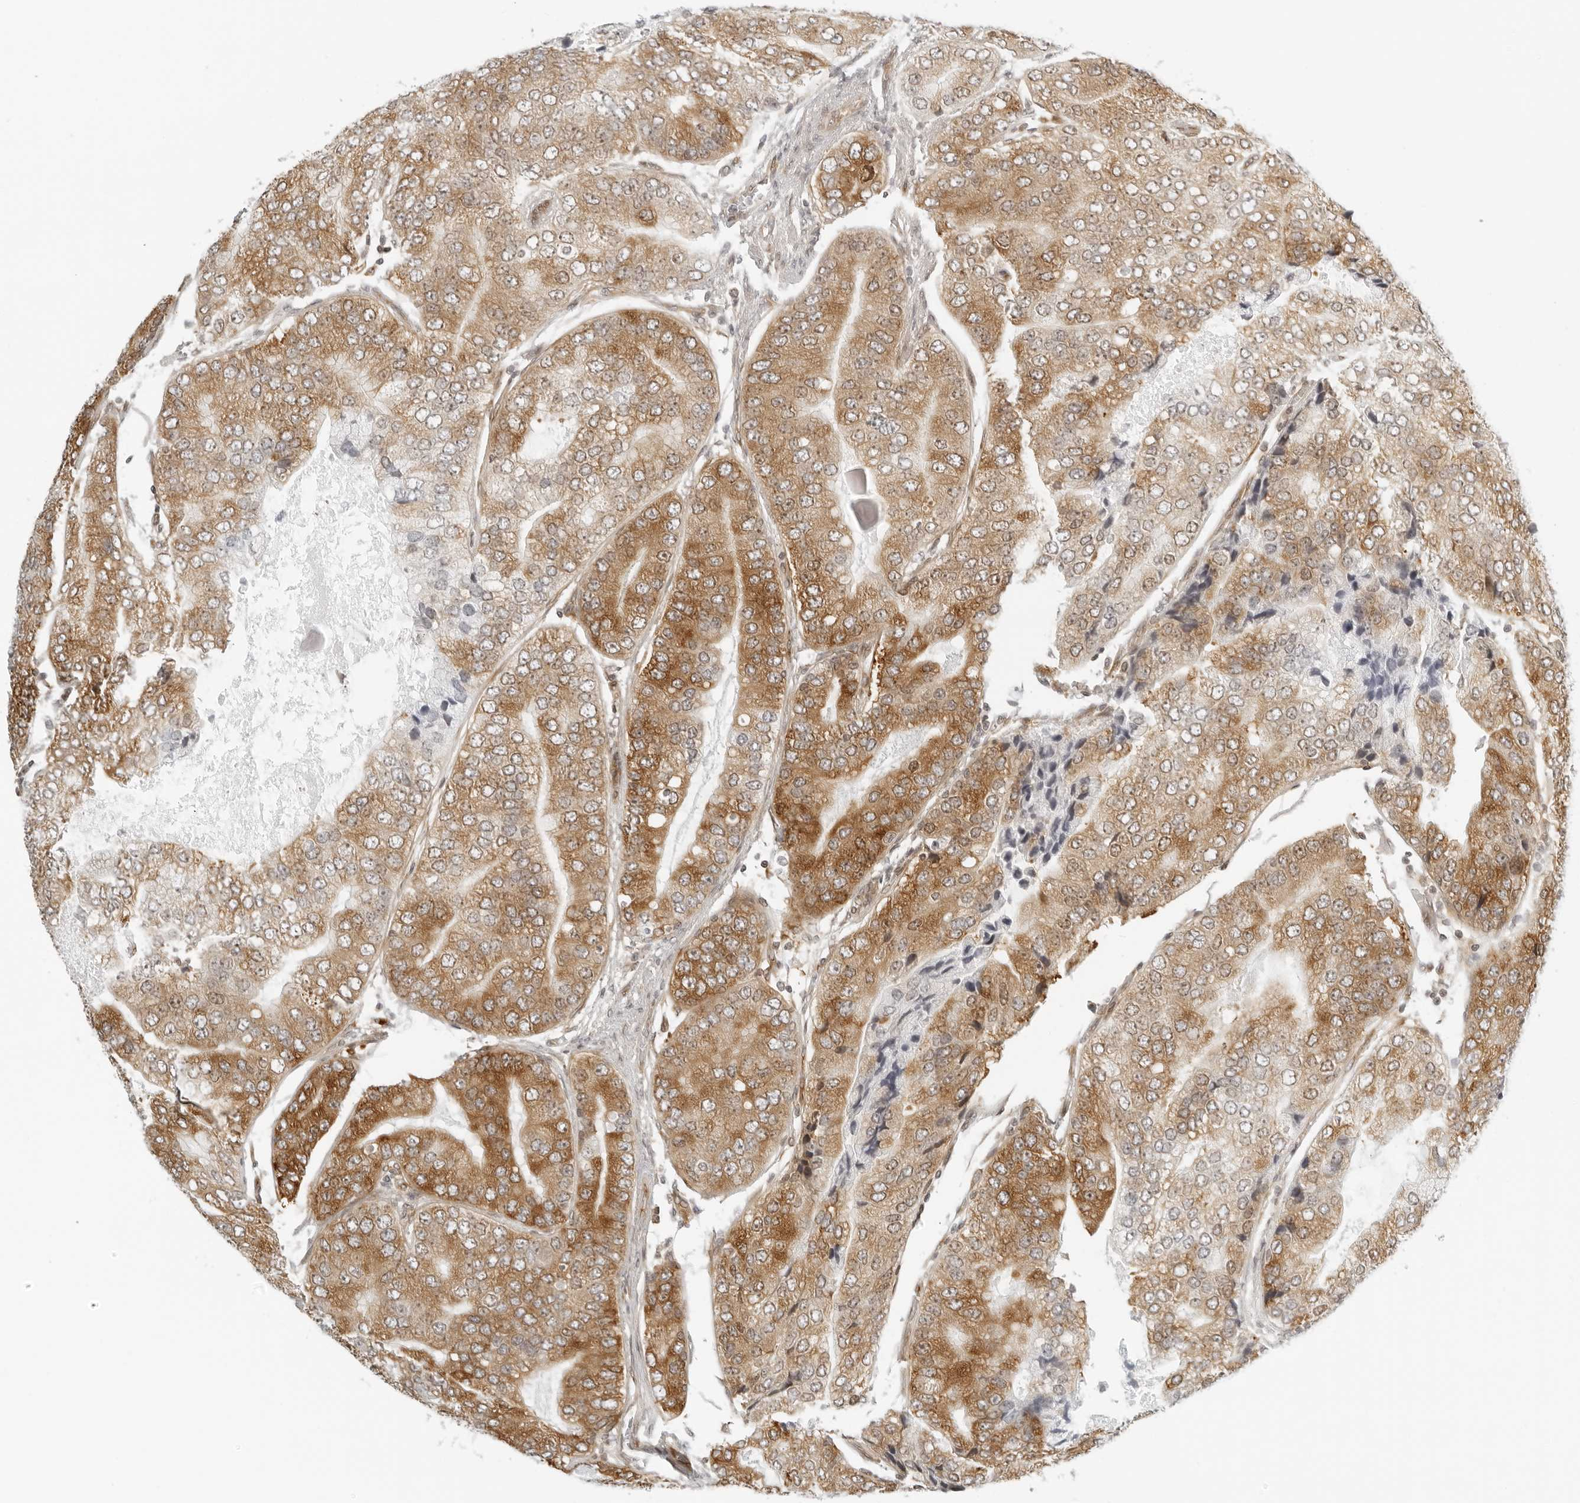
{"staining": {"intensity": "moderate", "quantity": ">75%", "location": "cytoplasmic/membranous"}, "tissue": "prostate cancer", "cell_type": "Tumor cells", "image_type": "cancer", "snomed": [{"axis": "morphology", "description": "Adenocarcinoma, High grade"}, {"axis": "topography", "description": "Prostate"}], "caption": "This photomicrograph reveals IHC staining of adenocarcinoma (high-grade) (prostate), with medium moderate cytoplasmic/membranous staining in approximately >75% of tumor cells.", "gene": "EIF4G1", "patient": {"sex": "male", "age": 70}}